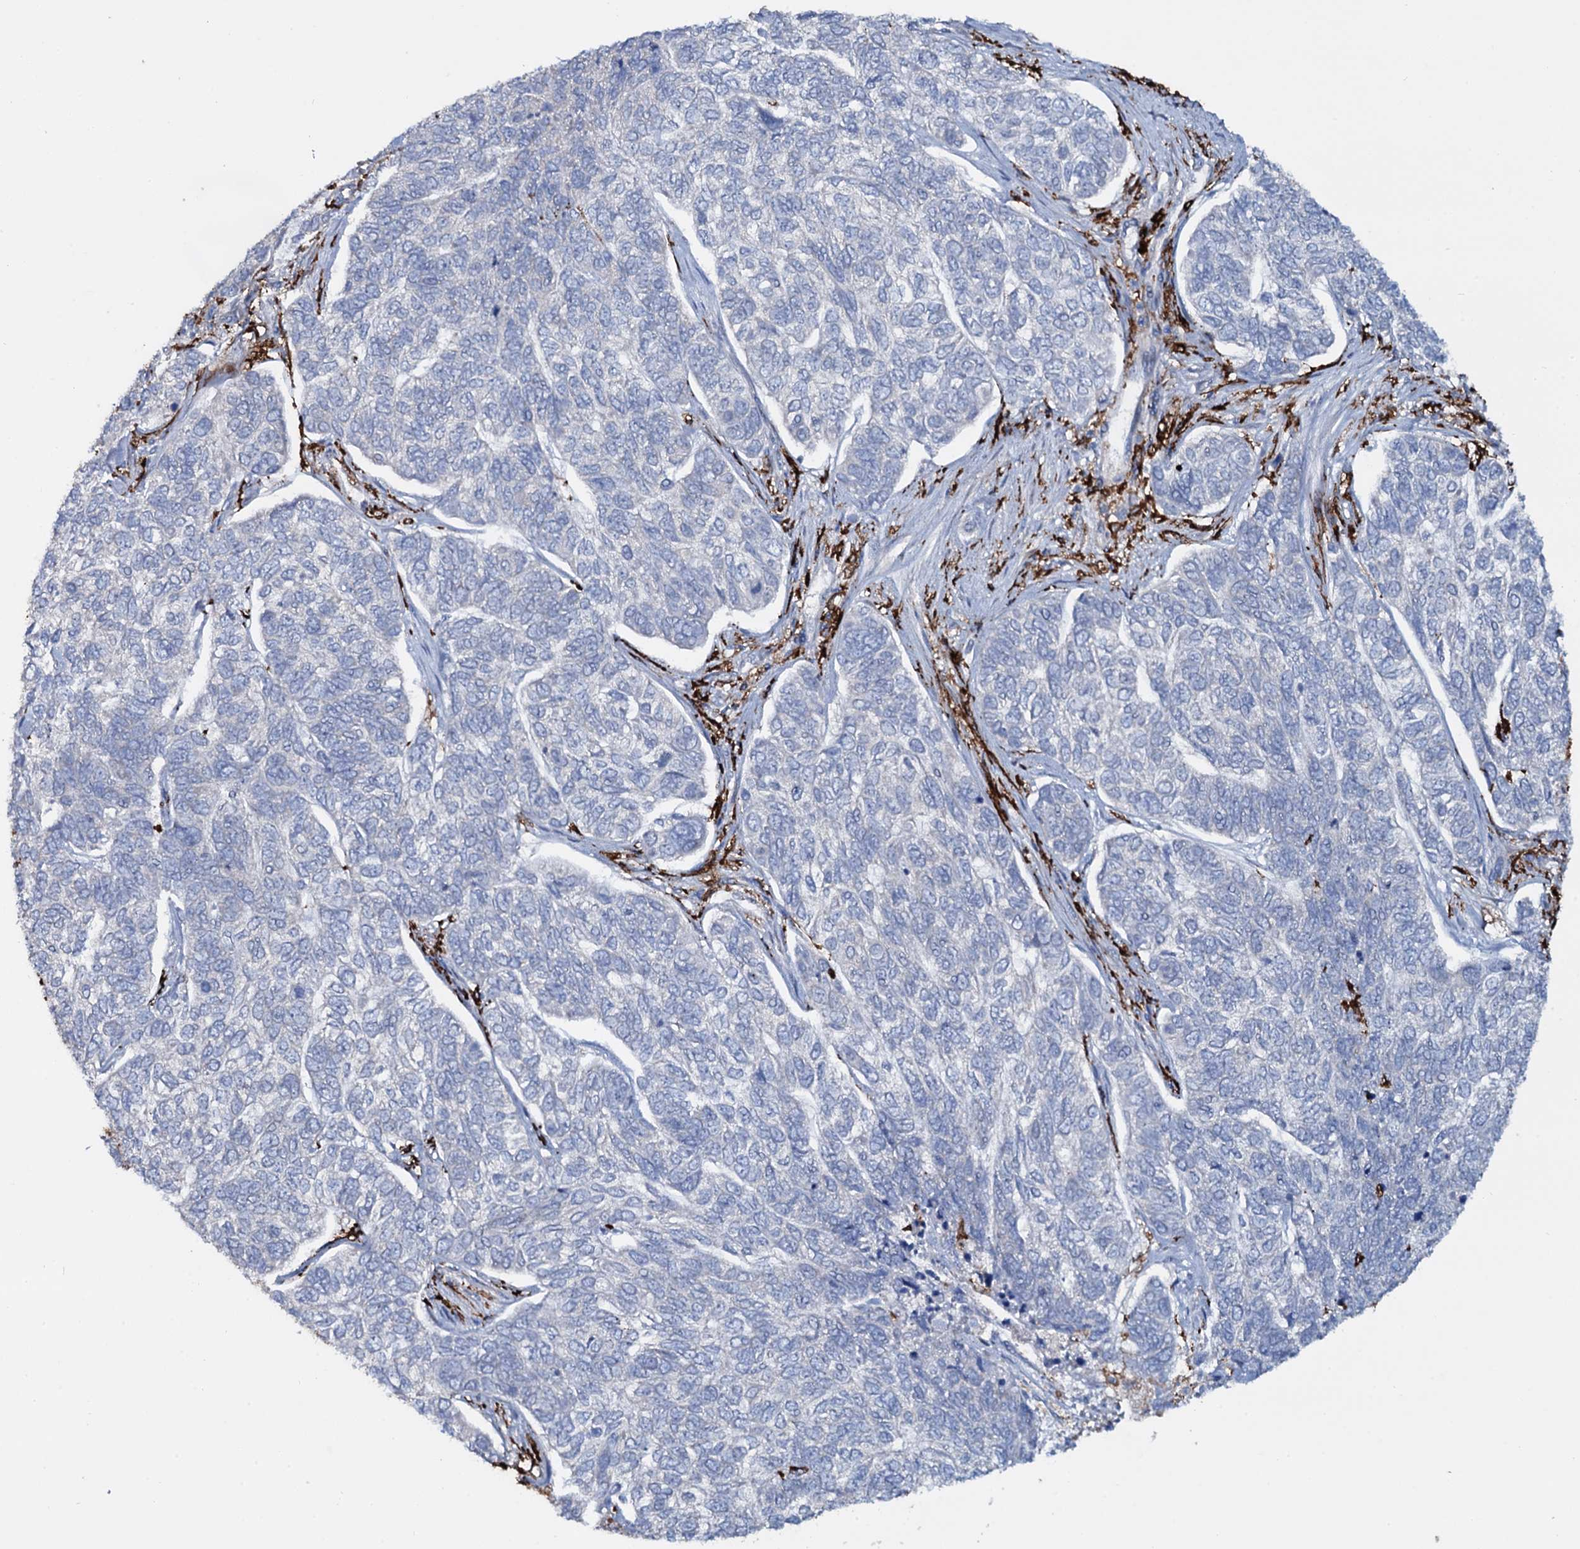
{"staining": {"intensity": "negative", "quantity": "none", "location": "none"}, "tissue": "skin cancer", "cell_type": "Tumor cells", "image_type": "cancer", "snomed": [{"axis": "morphology", "description": "Basal cell carcinoma"}, {"axis": "topography", "description": "Skin"}], "caption": "Tumor cells show no significant staining in skin cancer (basal cell carcinoma). (DAB (3,3'-diaminobenzidine) IHC with hematoxylin counter stain).", "gene": "OSBPL2", "patient": {"sex": "female", "age": 65}}